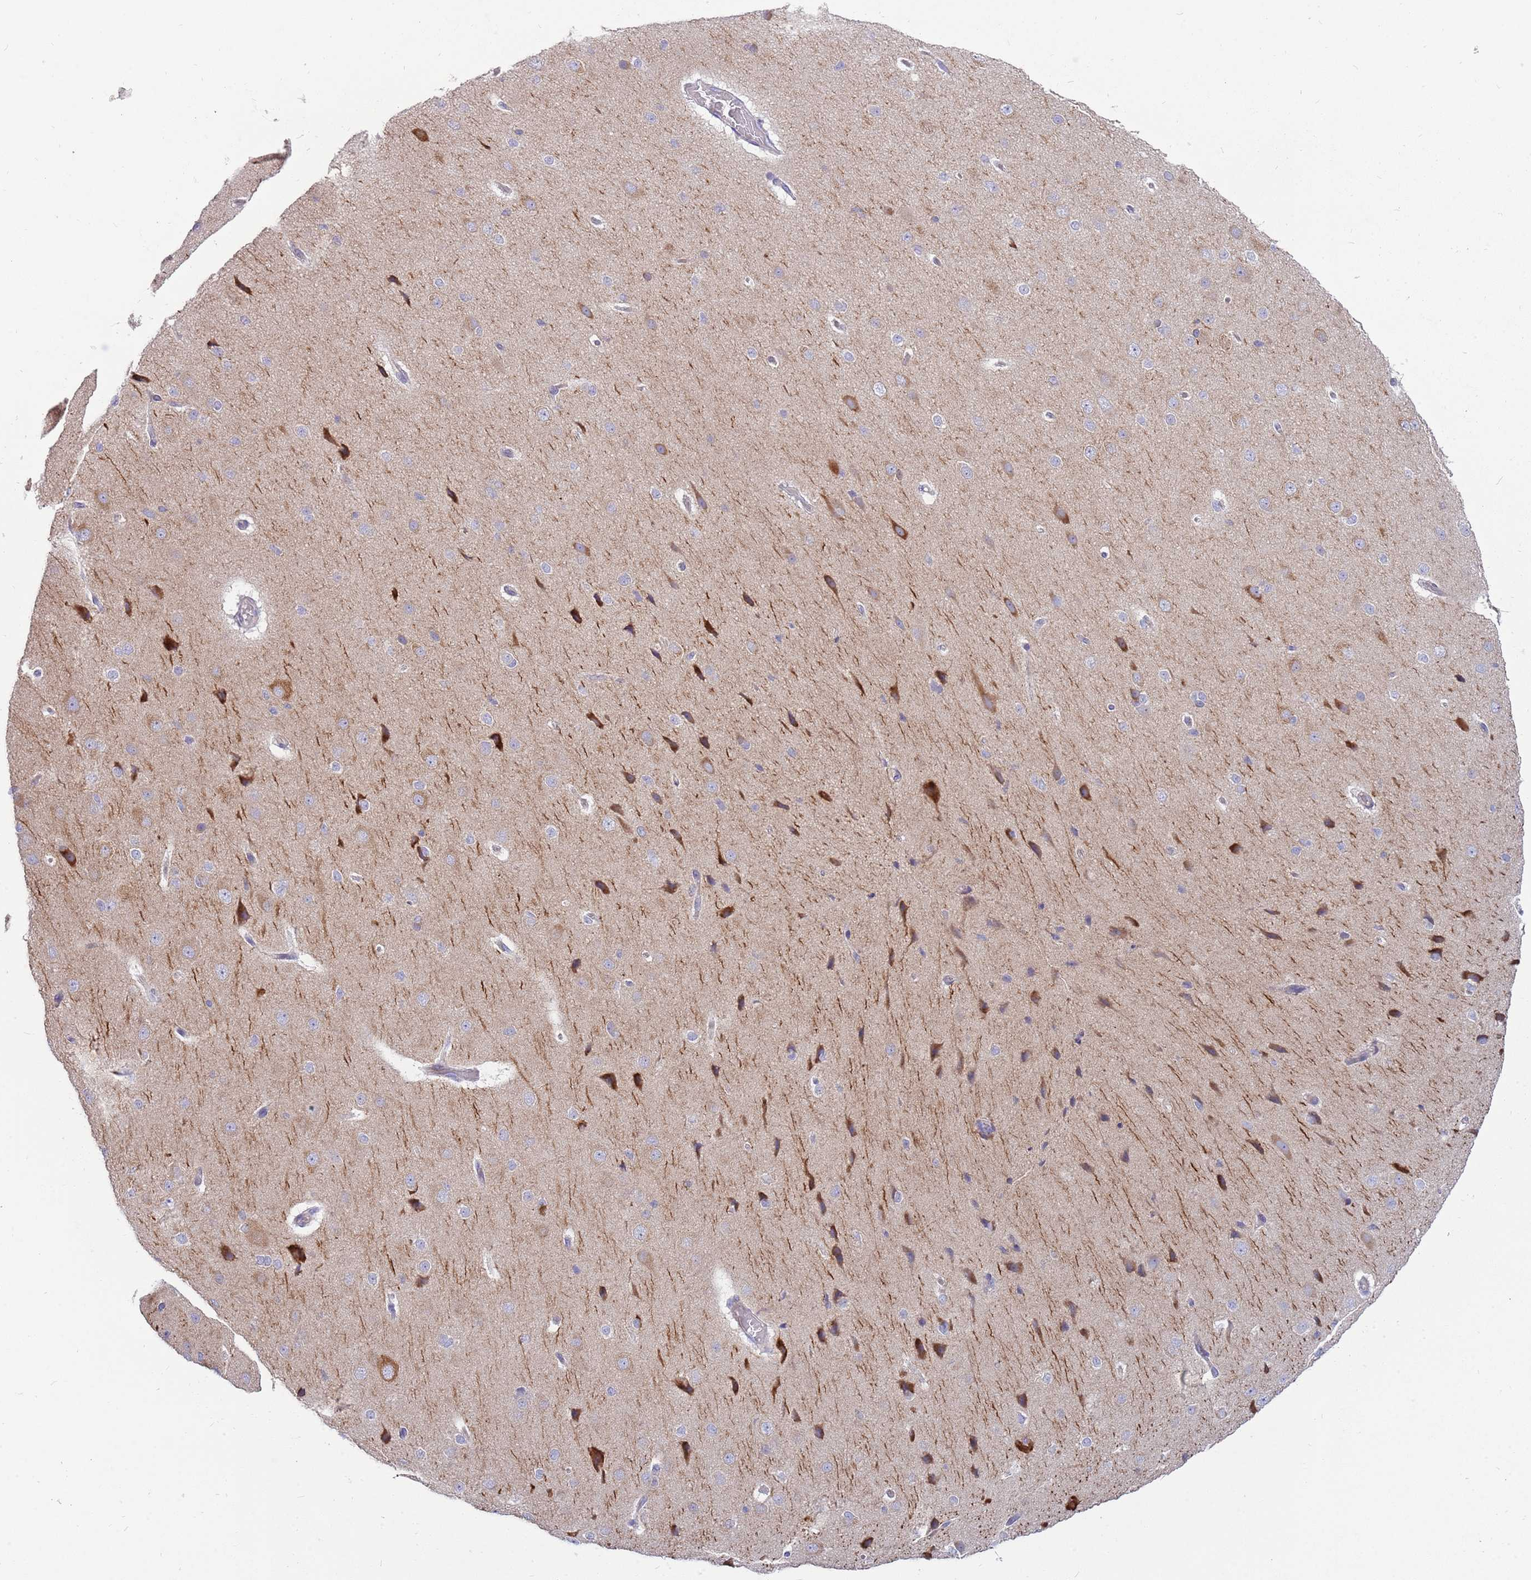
{"staining": {"intensity": "negative", "quantity": "none", "location": "none"}, "tissue": "cerebral cortex", "cell_type": "Endothelial cells", "image_type": "normal", "snomed": [{"axis": "morphology", "description": "Normal tissue, NOS"}, {"axis": "morphology", "description": "Developmental malformation"}, {"axis": "topography", "description": "Cerebral cortex"}], "caption": "High power microscopy image of an immunohistochemistry (IHC) micrograph of benign cerebral cortex, revealing no significant staining in endothelial cells.", "gene": "DIPK1C", "patient": {"sex": "female", "age": 30}}